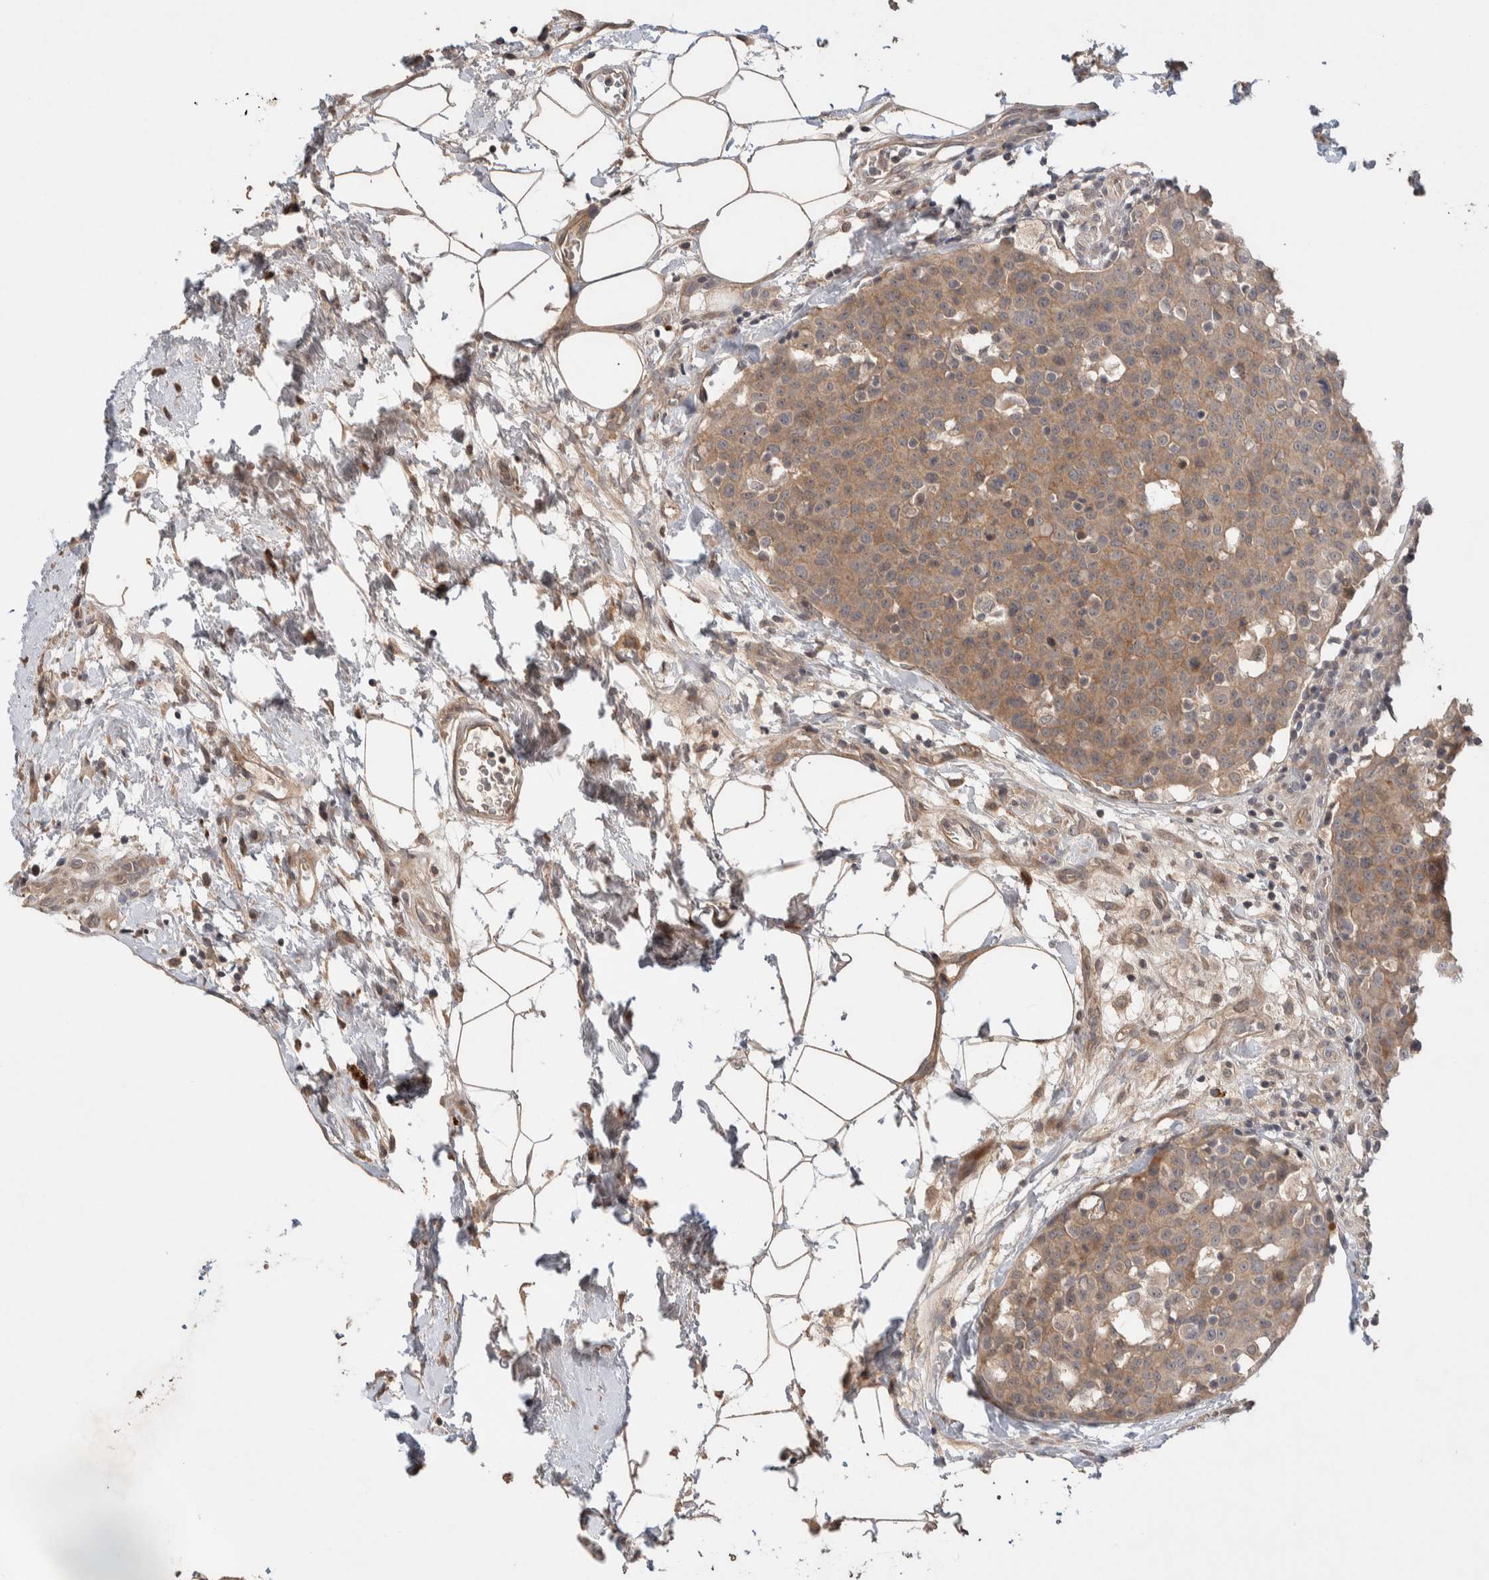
{"staining": {"intensity": "weak", "quantity": ">75%", "location": "cytoplasmic/membranous"}, "tissue": "breast cancer", "cell_type": "Tumor cells", "image_type": "cancer", "snomed": [{"axis": "morphology", "description": "Normal tissue, NOS"}, {"axis": "morphology", "description": "Duct carcinoma"}, {"axis": "topography", "description": "Breast"}], "caption": "IHC staining of breast cancer, which displays low levels of weak cytoplasmic/membranous expression in about >75% of tumor cells indicating weak cytoplasmic/membranous protein expression. The staining was performed using DAB (3,3'-diaminobenzidine) (brown) for protein detection and nuclei were counterstained in hematoxylin (blue).", "gene": "CASK", "patient": {"sex": "female", "age": 37}}